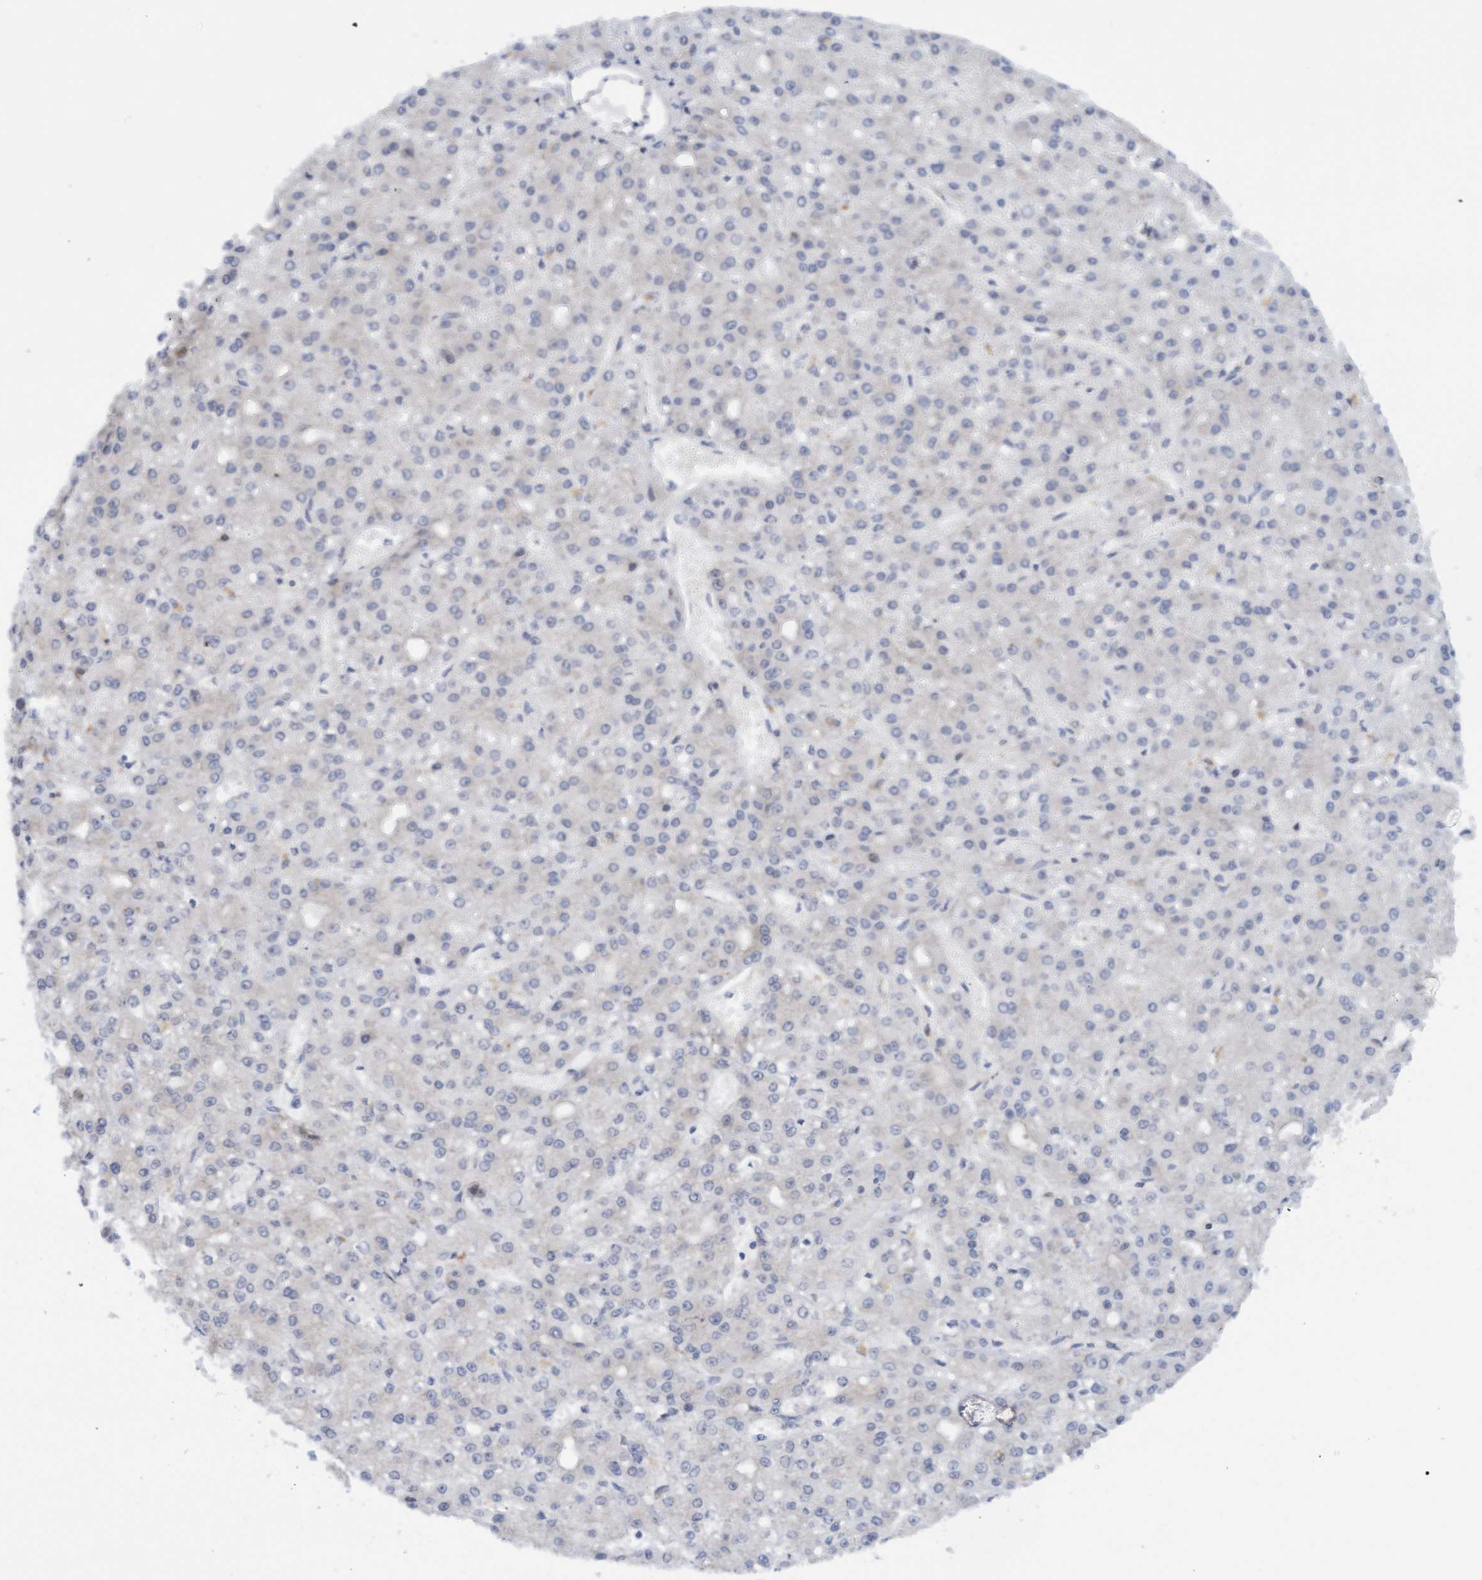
{"staining": {"intensity": "negative", "quantity": "none", "location": "none"}, "tissue": "liver cancer", "cell_type": "Tumor cells", "image_type": "cancer", "snomed": [{"axis": "morphology", "description": "Carcinoma, Hepatocellular, NOS"}, {"axis": "topography", "description": "Liver"}], "caption": "Immunohistochemistry of human liver cancer (hepatocellular carcinoma) displays no positivity in tumor cells.", "gene": "AMZ2", "patient": {"sex": "male", "age": 67}}